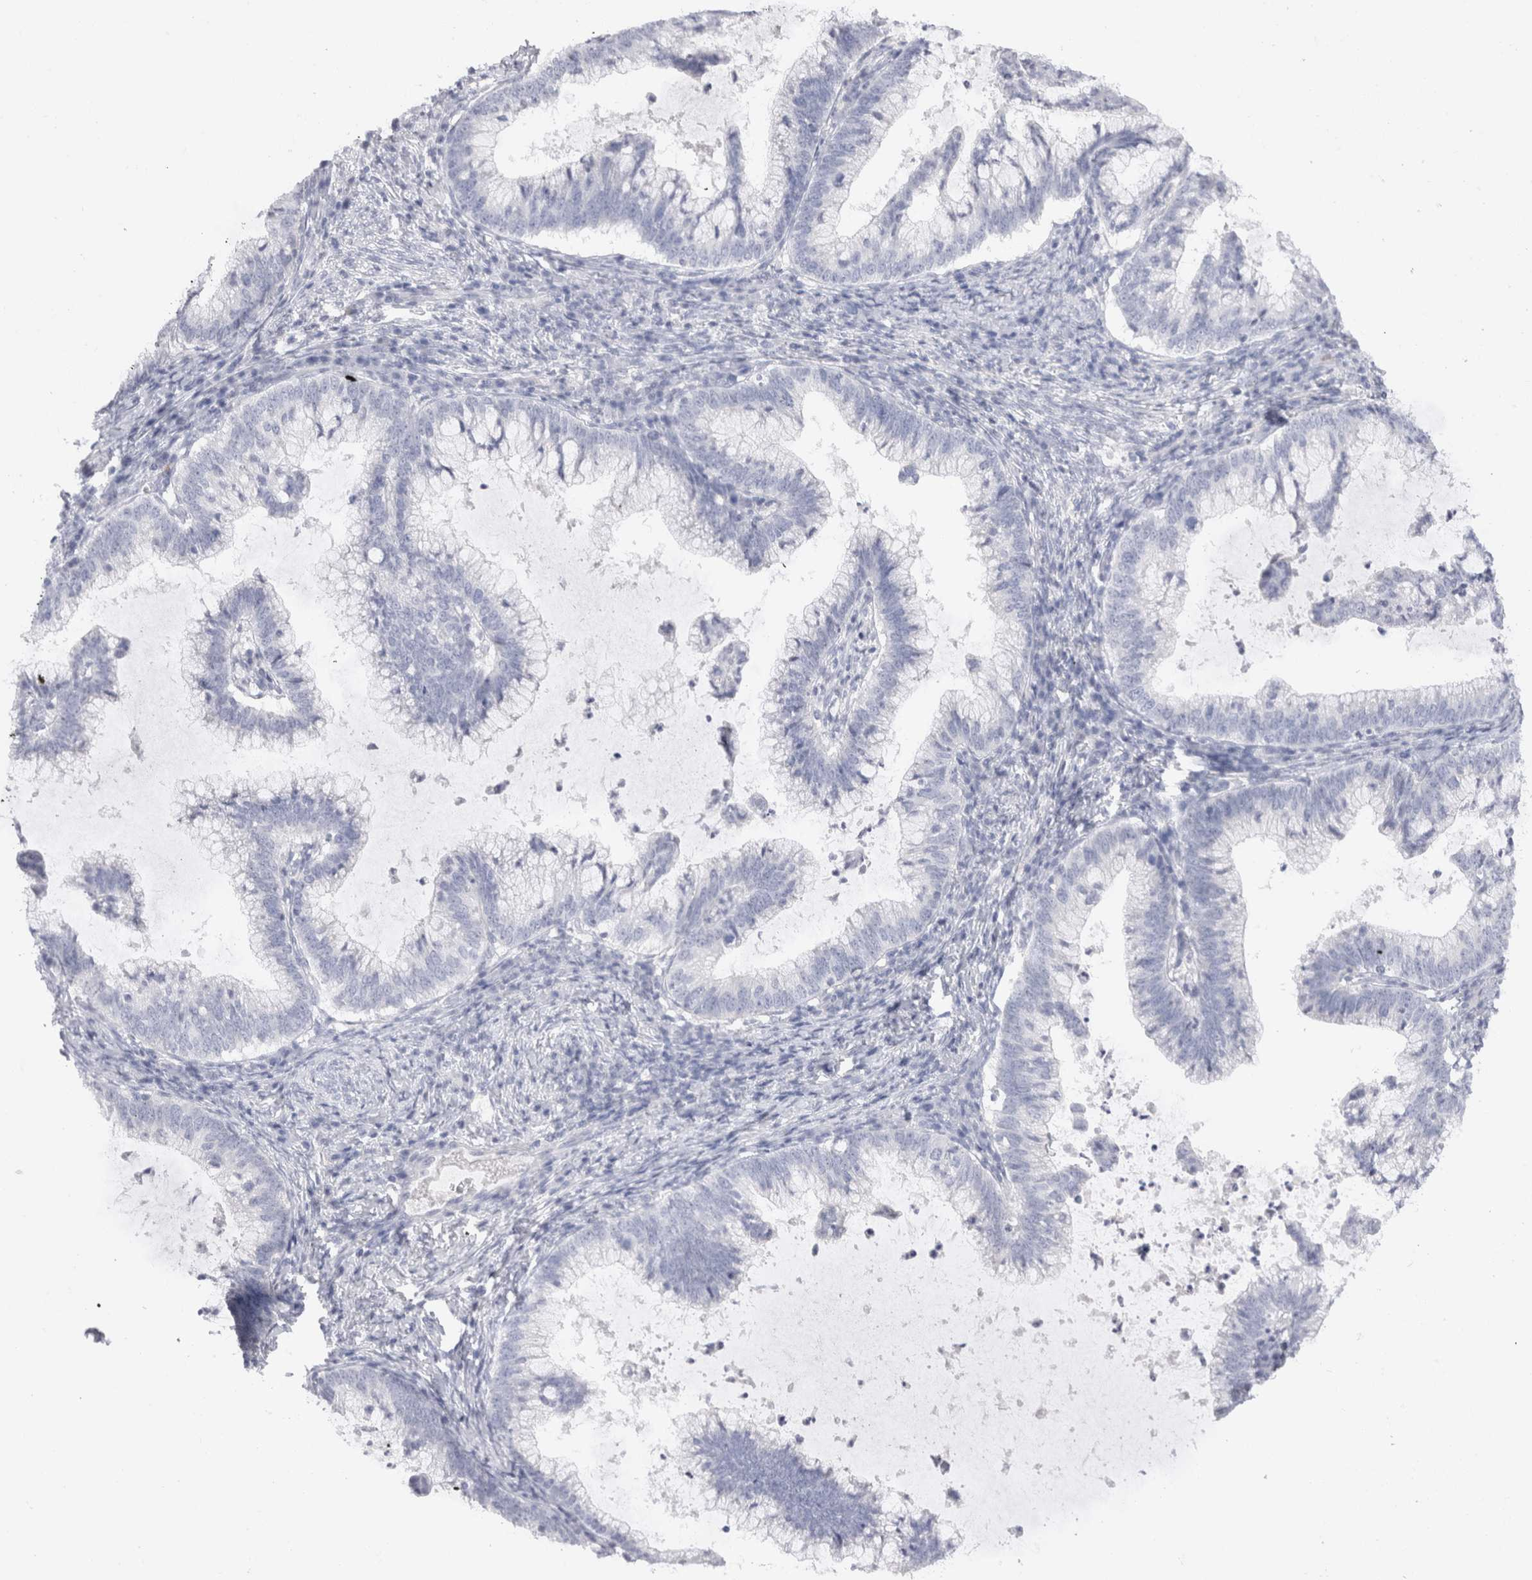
{"staining": {"intensity": "negative", "quantity": "none", "location": "none"}, "tissue": "cervical cancer", "cell_type": "Tumor cells", "image_type": "cancer", "snomed": [{"axis": "morphology", "description": "Adenocarcinoma, NOS"}, {"axis": "topography", "description": "Cervix"}], "caption": "High power microscopy image of an immunohistochemistry (IHC) micrograph of adenocarcinoma (cervical), revealing no significant expression in tumor cells.", "gene": "C9orf50", "patient": {"sex": "female", "age": 36}}